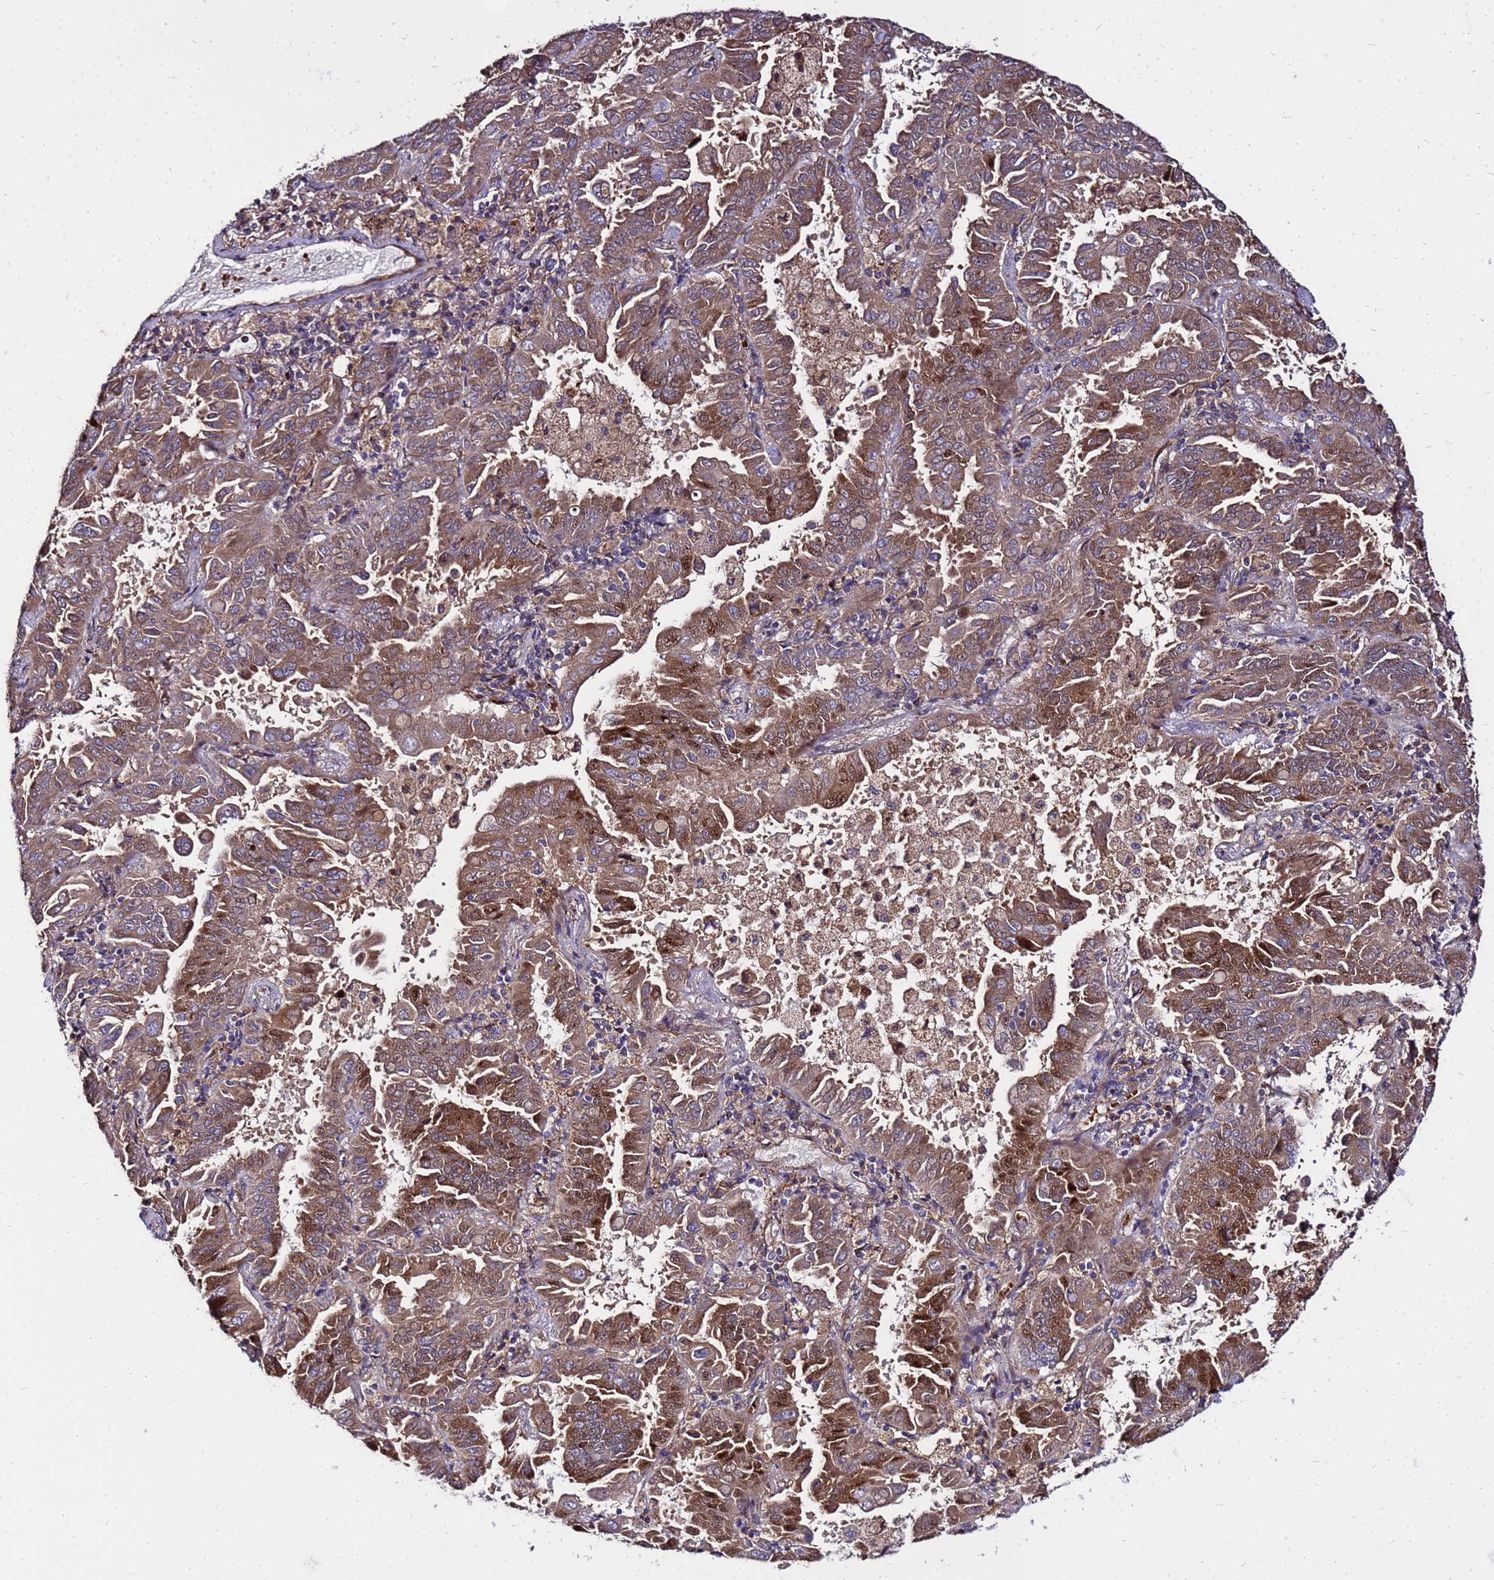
{"staining": {"intensity": "moderate", "quantity": ">75%", "location": "cytoplasmic/membranous"}, "tissue": "lung cancer", "cell_type": "Tumor cells", "image_type": "cancer", "snomed": [{"axis": "morphology", "description": "Adenocarcinoma, NOS"}, {"axis": "topography", "description": "Lung"}], "caption": "Moderate cytoplasmic/membranous protein staining is seen in about >75% of tumor cells in adenocarcinoma (lung).", "gene": "WWC2", "patient": {"sex": "male", "age": 64}}